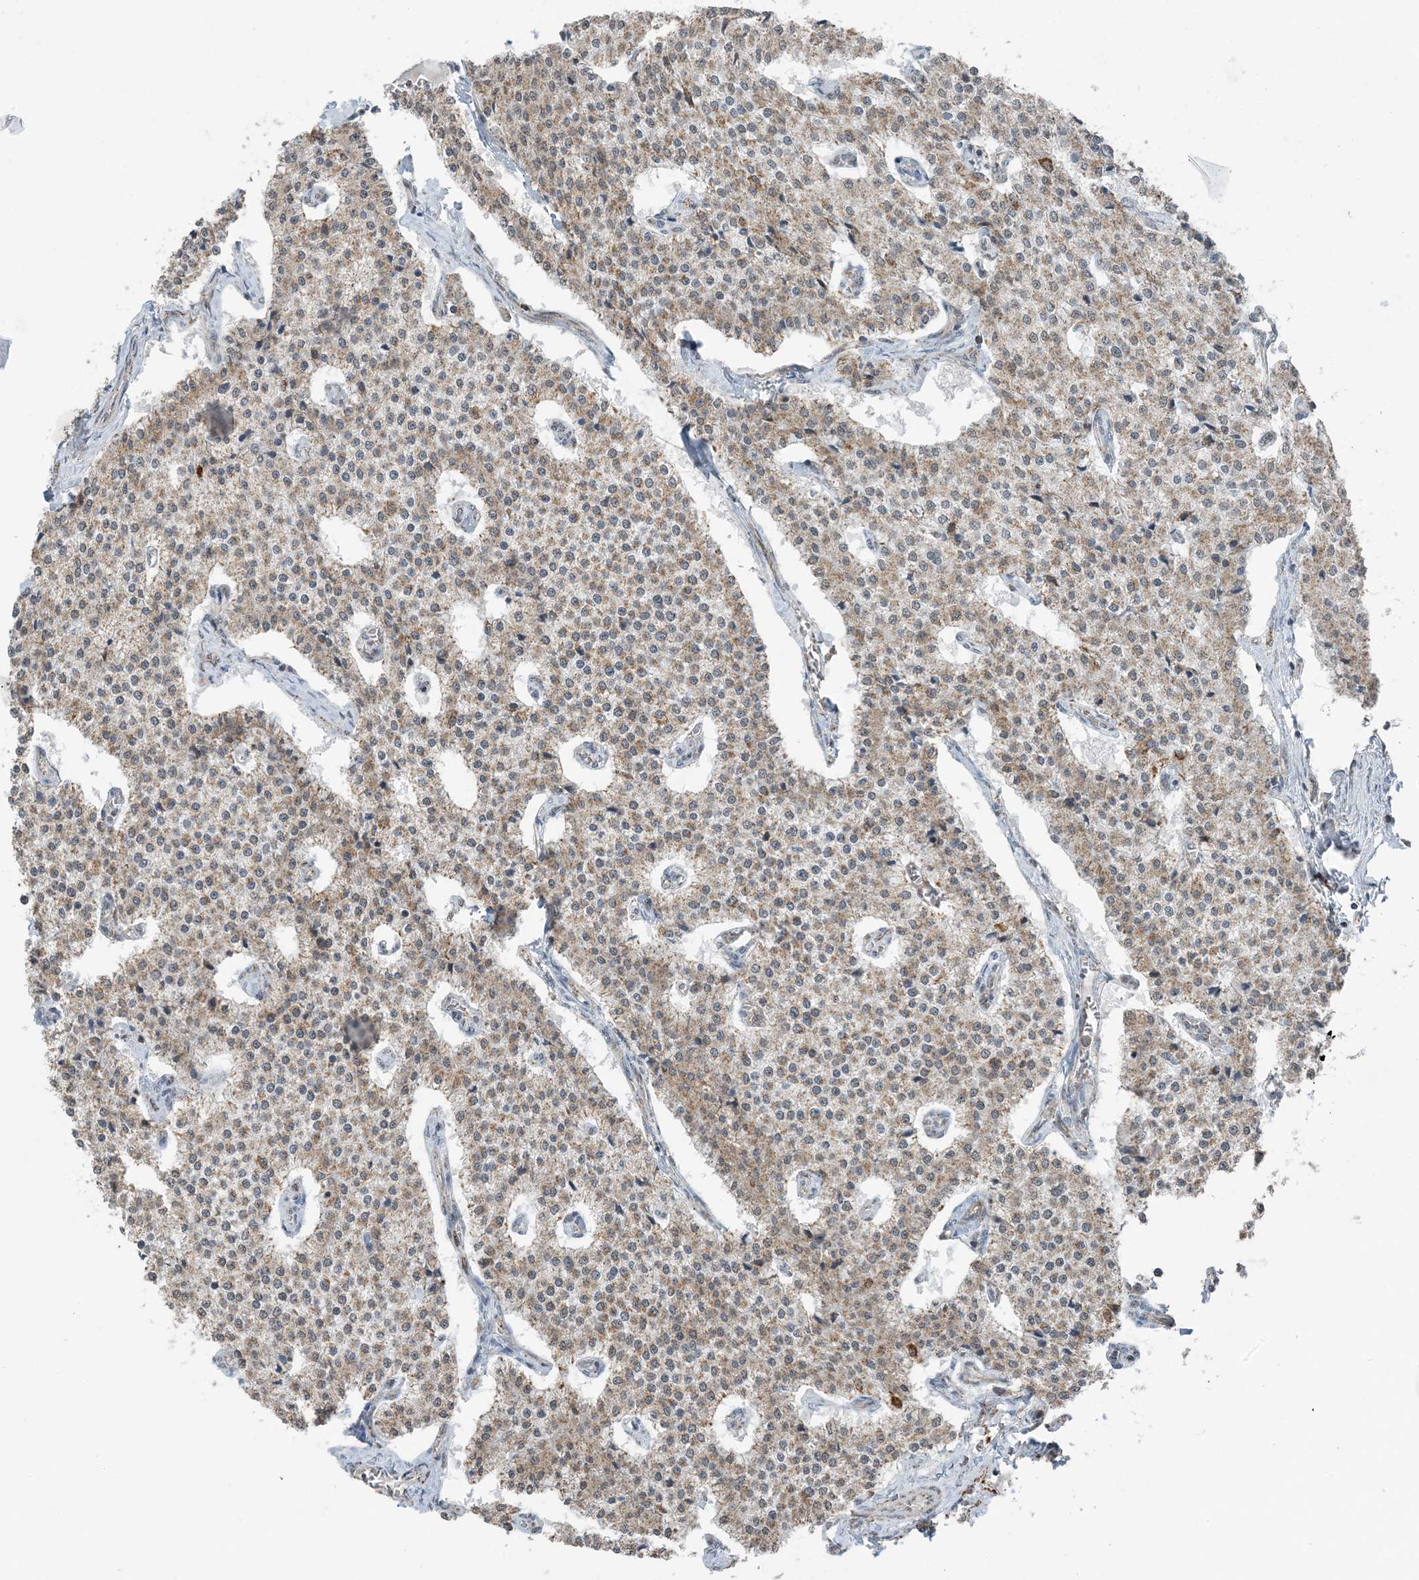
{"staining": {"intensity": "moderate", "quantity": "<25%", "location": "cytoplasmic/membranous"}, "tissue": "carcinoid", "cell_type": "Tumor cells", "image_type": "cancer", "snomed": [{"axis": "morphology", "description": "Carcinoid, malignant, NOS"}, {"axis": "topography", "description": "Colon"}], "caption": "High-power microscopy captured an immunohistochemistry micrograph of carcinoid, revealing moderate cytoplasmic/membranous staining in about <25% of tumor cells.", "gene": "PILRB", "patient": {"sex": "female", "age": 52}}